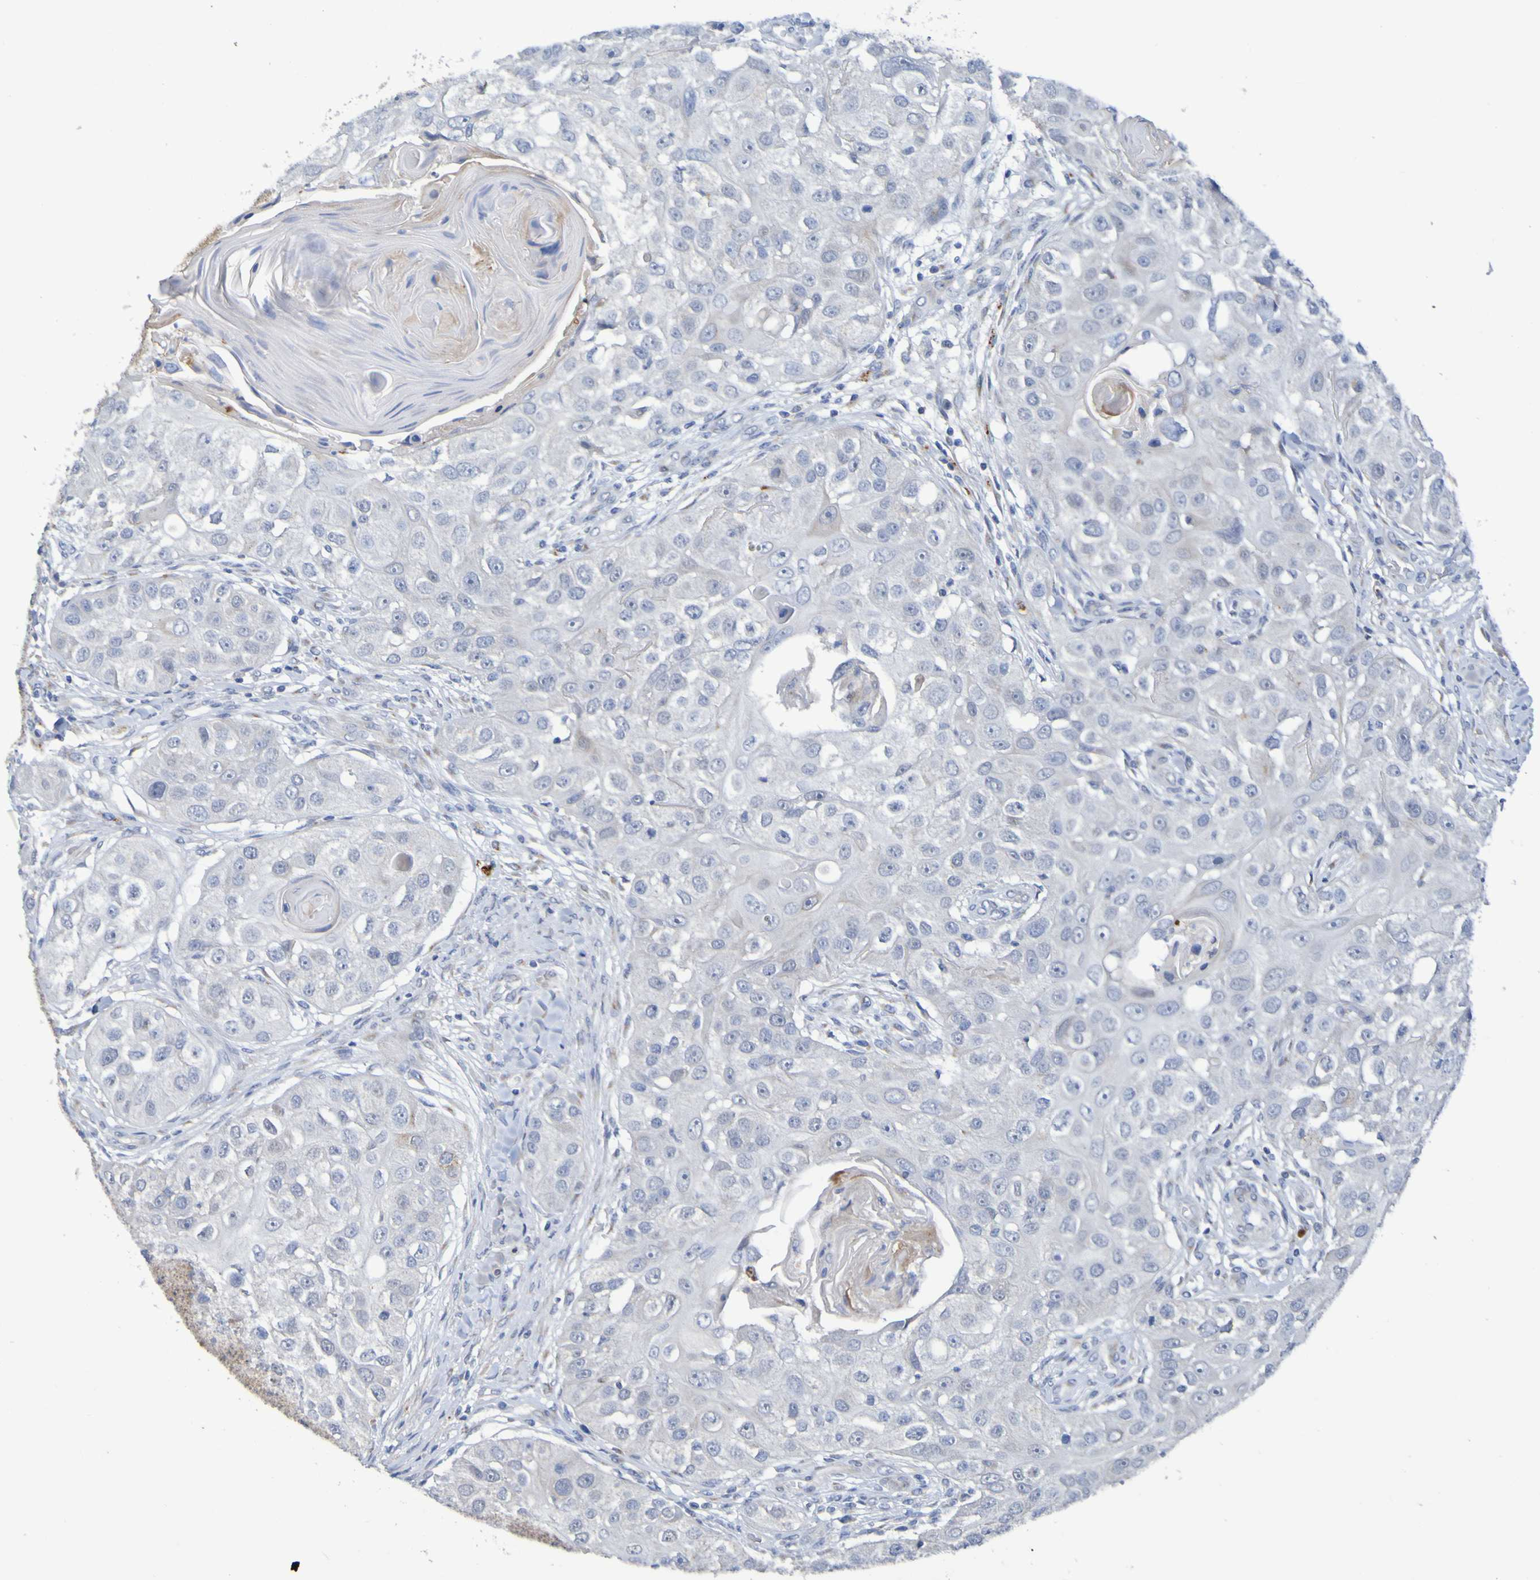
{"staining": {"intensity": "negative", "quantity": "none", "location": "none"}, "tissue": "head and neck cancer", "cell_type": "Tumor cells", "image_type": "cancer", "snomed": [{"axis": "morphology", "description": "Normal tissue, NOS"}, {"axis": "morphology", "description": "Squamous cell carcinoma, NOS"}, {"axis": "topography", "description": "Skeletal muscle"}, {"axis": "topography", "description": "Head-Neck"}], "caption": "This is a micrograph of immunohistochemistry staining of head and neck cancer (squamous cell carcinoma), which shows no staining in tumor cells.", "gene": "C11orf24", "patient": {"sex": "male", "age": 51}}